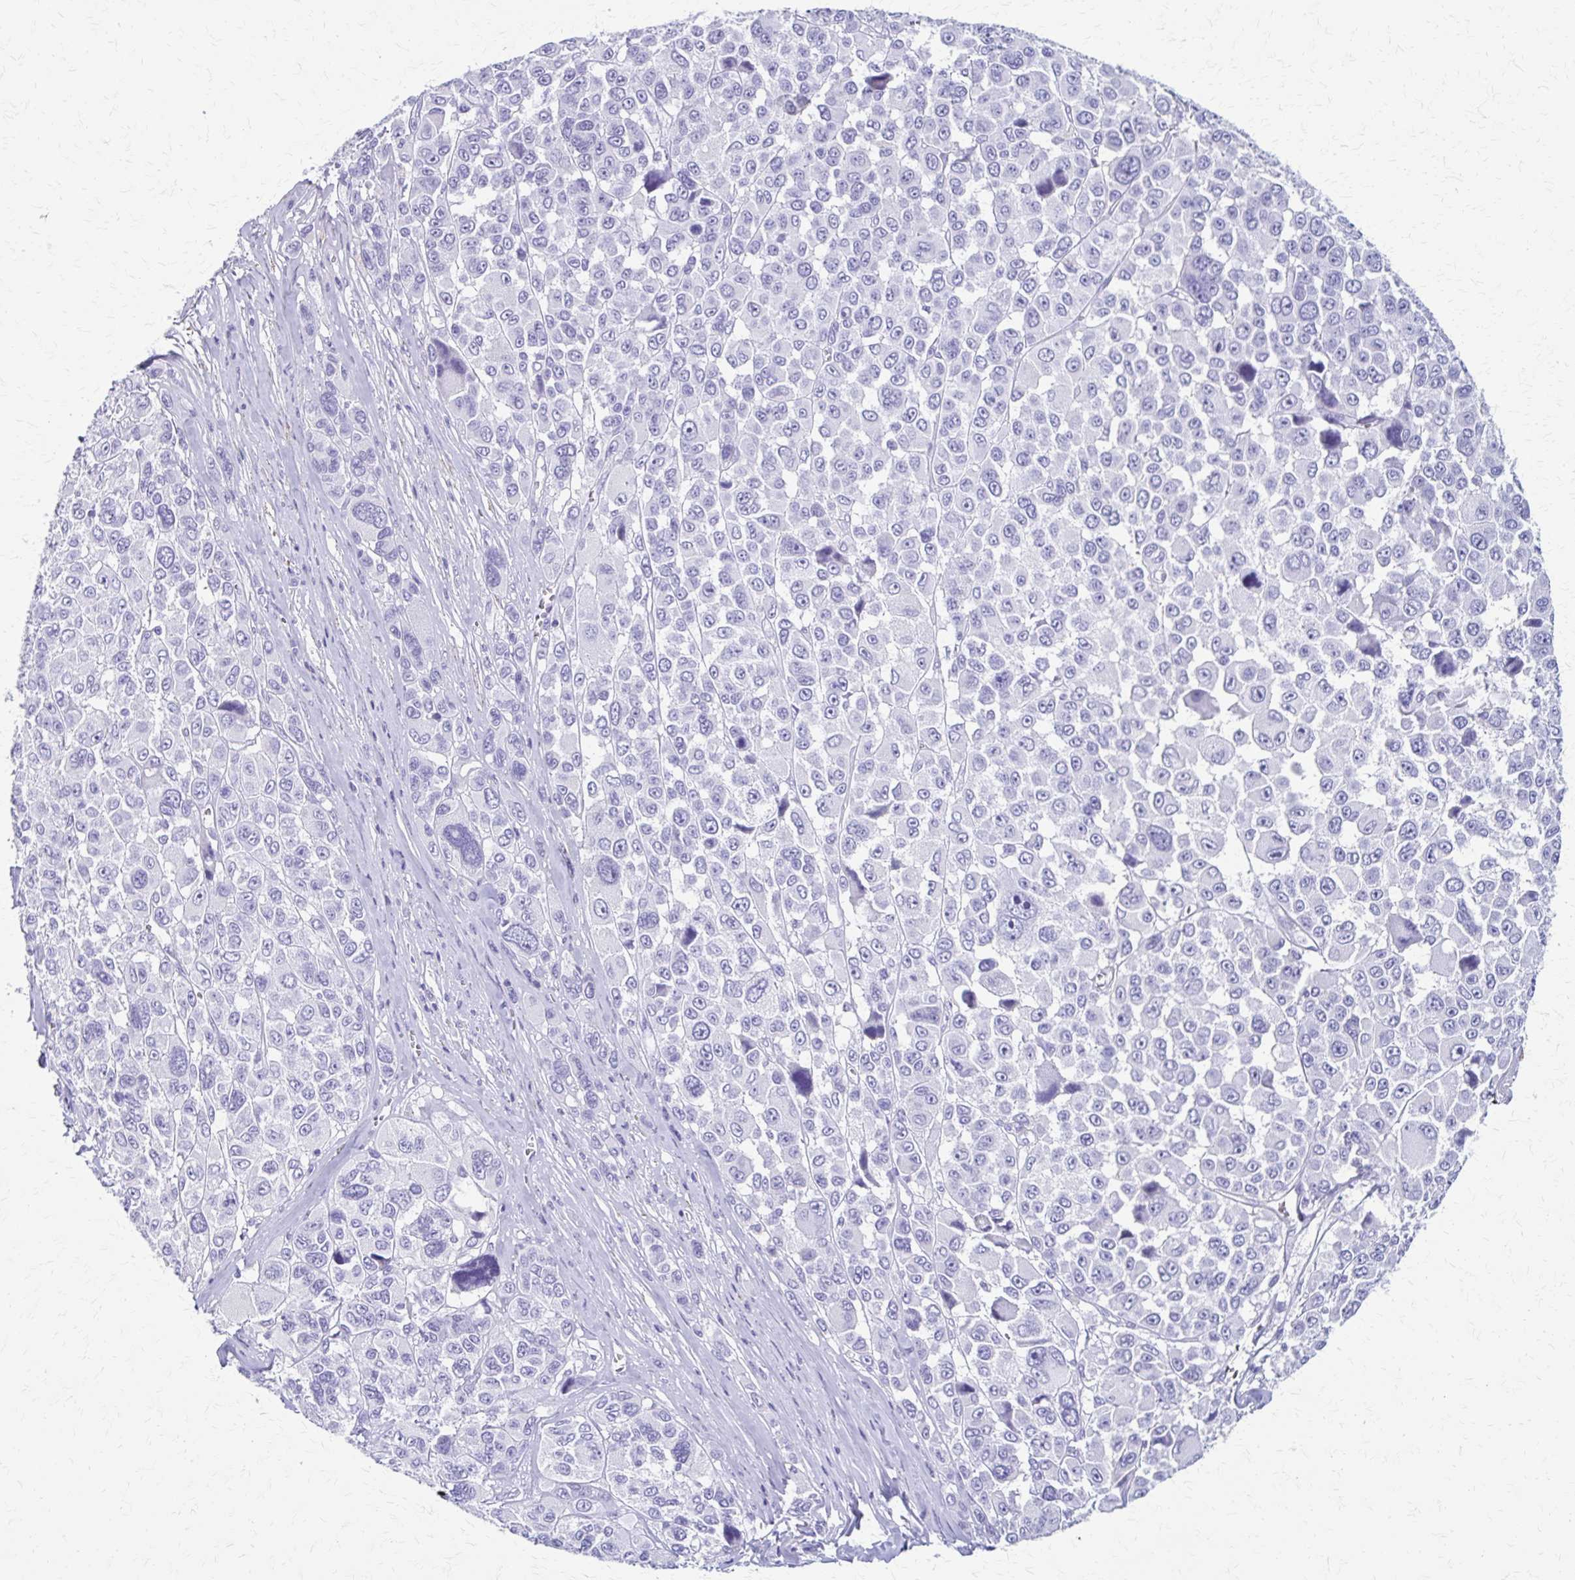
{"staining": {"intensity": "negative", "quantity": "none", "location": "none"}, "tissue": "melanoma", "cell_type": "Tumor cells", "image_type": "cancer", "snomed": [{"axis": "morphology", "description": "Malignant melanoma, NOS"}, {"axis": "topography", "description": "Skin"}], "caption": "Immunohistochemistry (IHC) photomicrograph of neoplastic tissue: melanoma stained with DAB (3,3'-diaminobenzidine) displays no significant protein positivity in tumor cells. (DAB IHC, high magnification).", "gene": "ZSCAN5B", "patient": {"sex": "female", "age": 66}}